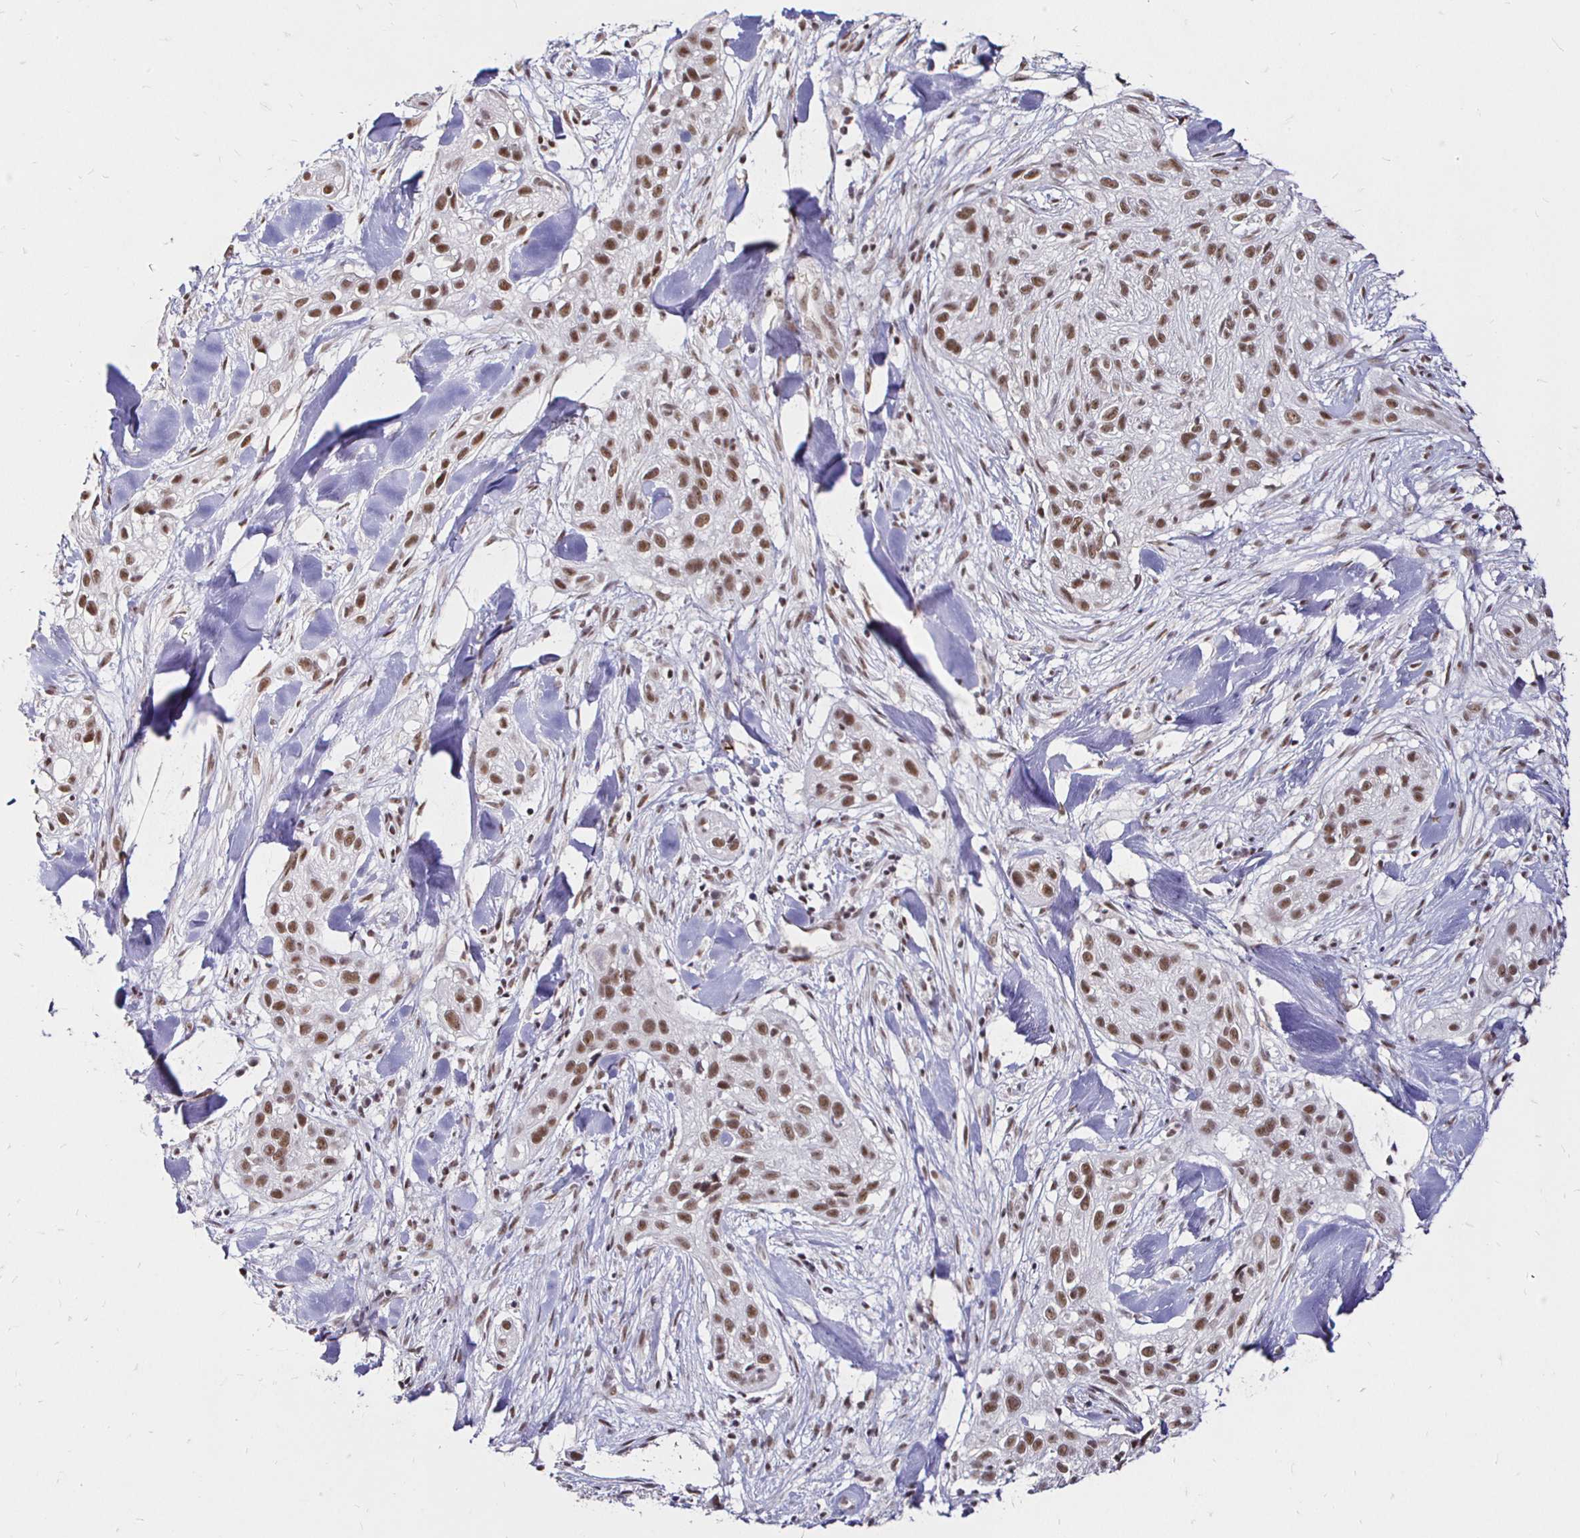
{"staining": {"intensity": "moderate", "quantity": ">75%", "location": "nuclear"}, "tissue": "skin cancer", "cell_type": "Tumor cells", "image_type": "cancer", "snomed": [{"axis": "morphology", "description": "Squamous cell carcinoma, NOS"}, {"axis": "topography", "description": "Skin"}], "caption": "Immunohistochemistry (IHC) histopathology image of neoplastic tissue: squamous cell carcinoma (skin) stained using immunohistochemistry reveals medium levels of moderate protein expression localized specifically in the nuclear of tumor cells, appearing as a nuclear brown color.", "gene": "SIN3A", "patient": {"sex": "male", "age": 82}}